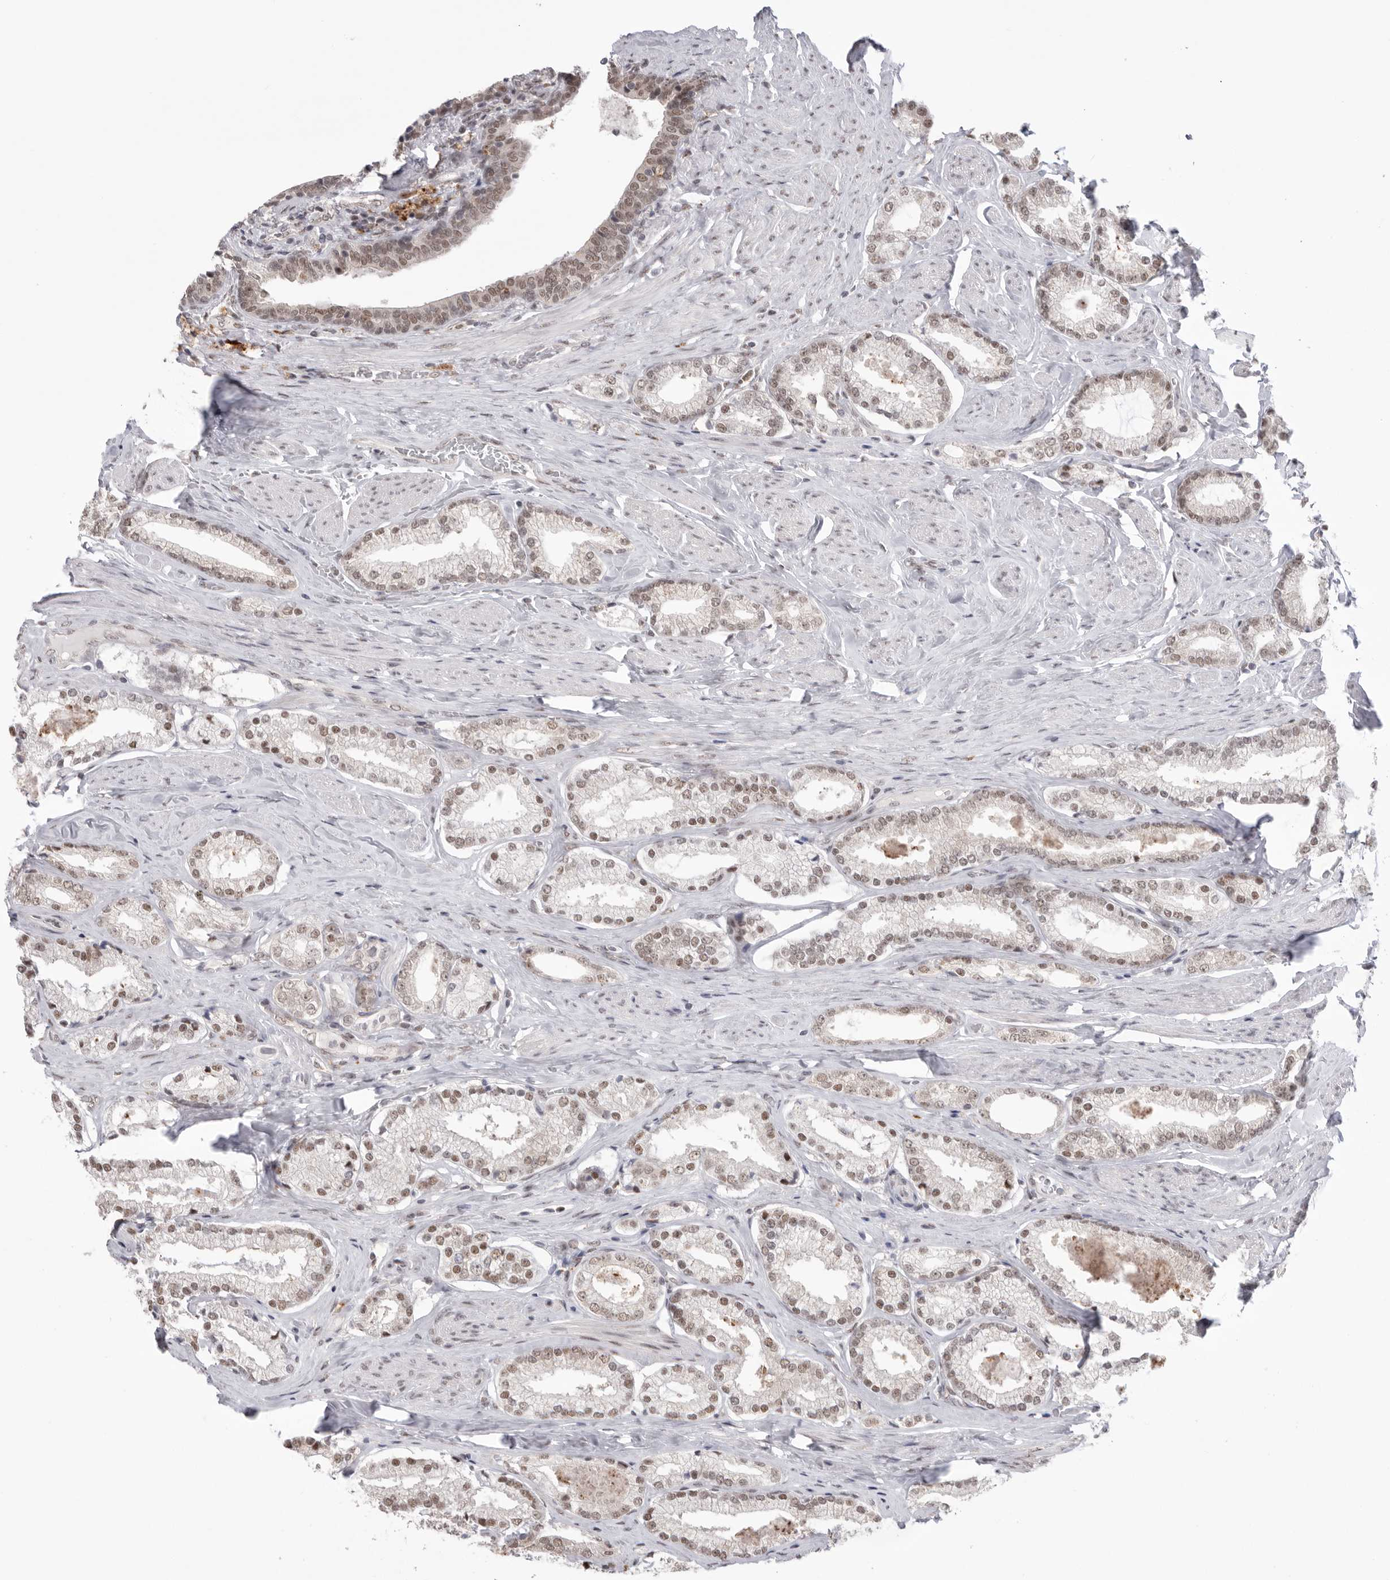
{"staining": {"intensity": "moderate", "quantity": ">75%", "location": "nuclear"}, "tissue": "prostate cancer", "cell_type": "Tumor cells", "image_type": "cancer", "snomed": [{"axis": "morphology", "description": "Adenocarcinoma, Low grade"}, {"axis": "topography", "description": "Prostate"}], "caption": "The micrograph displays immunohistochemical staining of prostate adenocarcinoma (low-grade). There is moderate nuclear staining is identified in about >75% of tumor cells. (DAB (3,3'-diaminobenzidine) IHC, brown staining for protein, blue staining for nuclei).", "gene": "BCLAF3", "patient": {"sex": "male", "age": 71}}